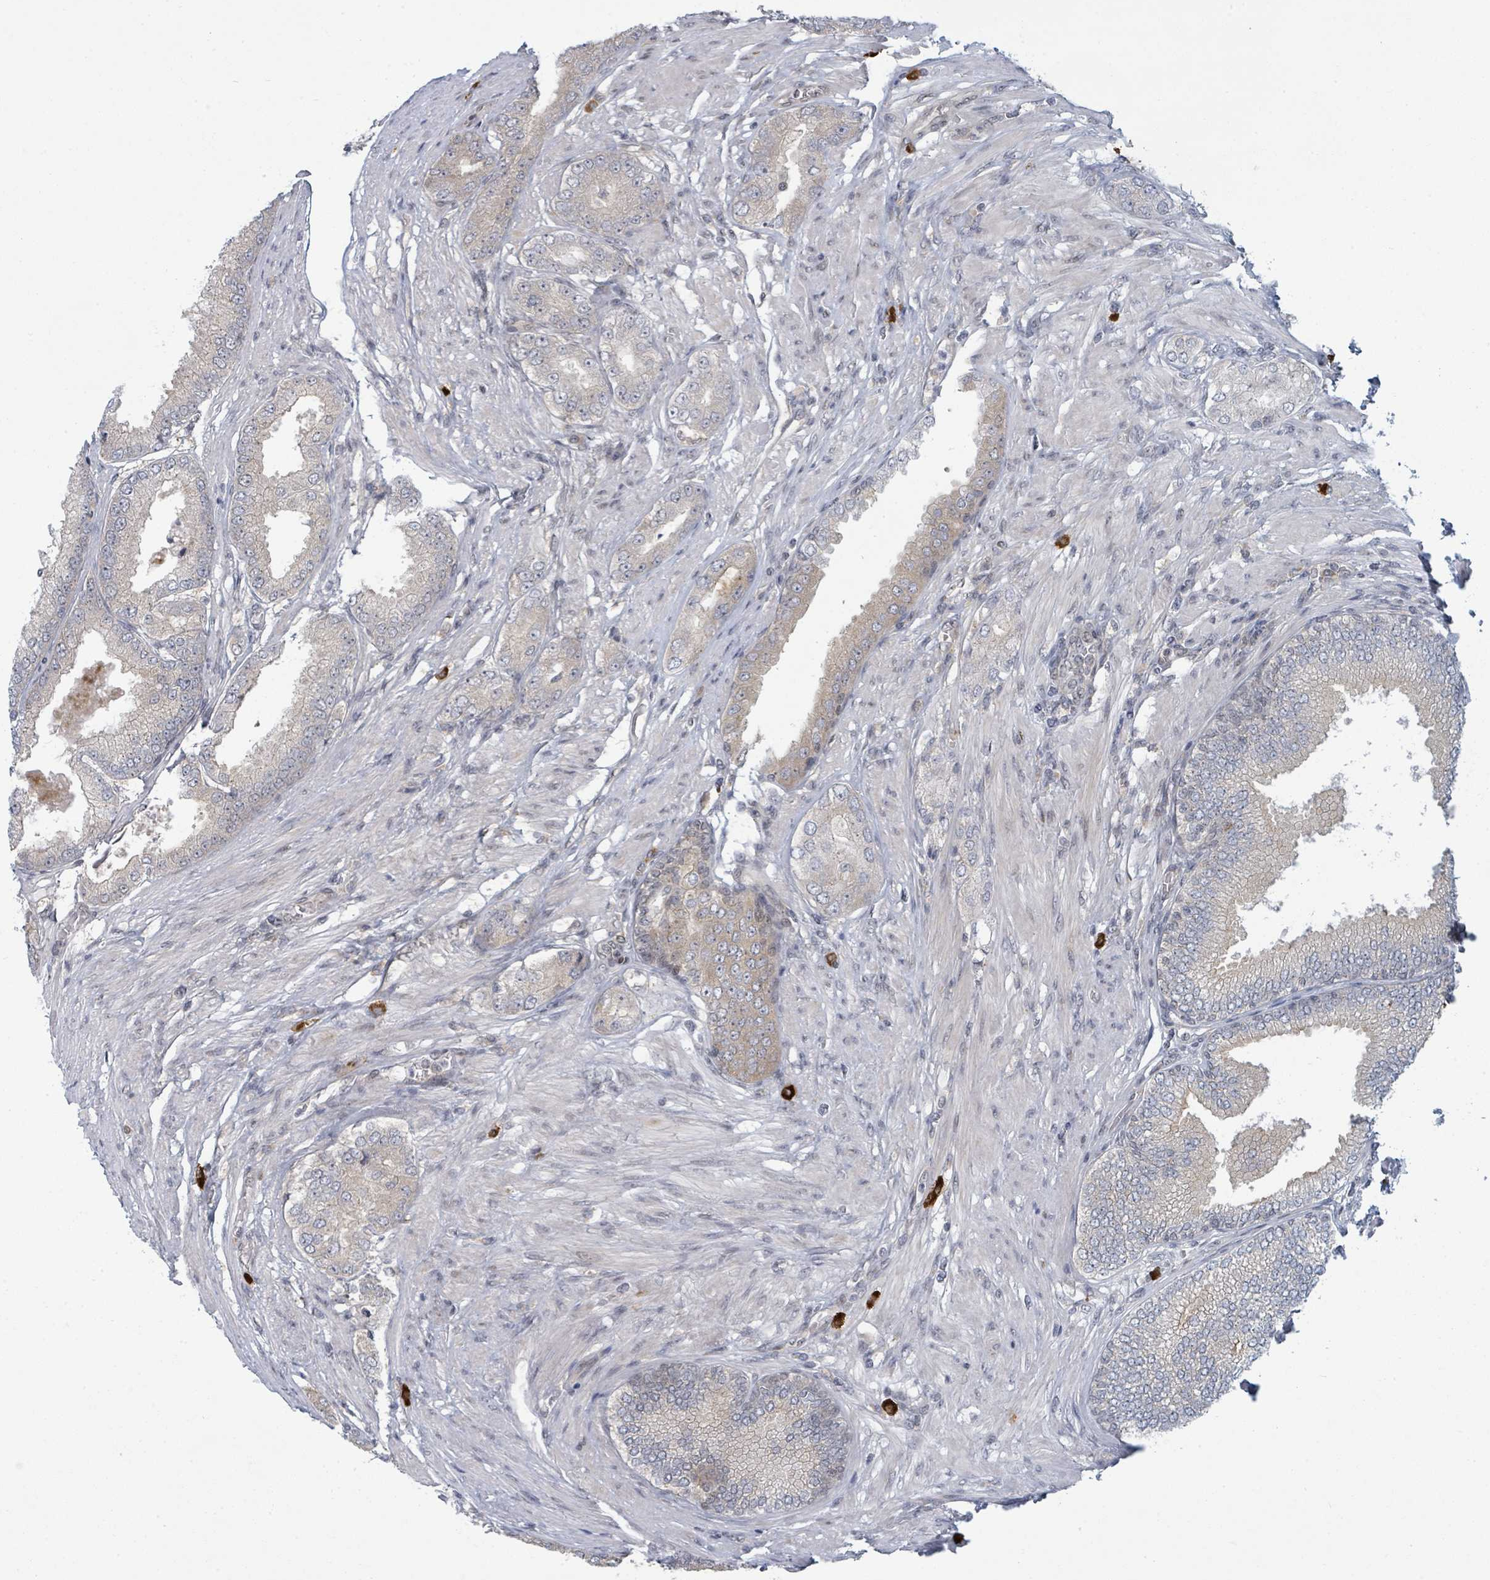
{"staining": {"intensity": "weak", "quantity": "<25%", "location": "cytoplasmic/membranous"}, "tissue": "prostate cancer", "cell_type": "Tumor cells", "image_type": "cancer", "snomed": [{"axis": "morphology", "description": "Adenocarcinoma, High grade"}, {"axis": "topography", "description": "Prostate"}], "caption": "Immunohistochemistry (IHC) histopathology image of neoplastic tissue: adenocarcinoma (high-grade) (prostate) stained with DAB displays no significant protein staining in tumor cells. Nuclei are stained in blue.", "gene": "PSMG2", "patient": {"sex": "male", "age": 71}}